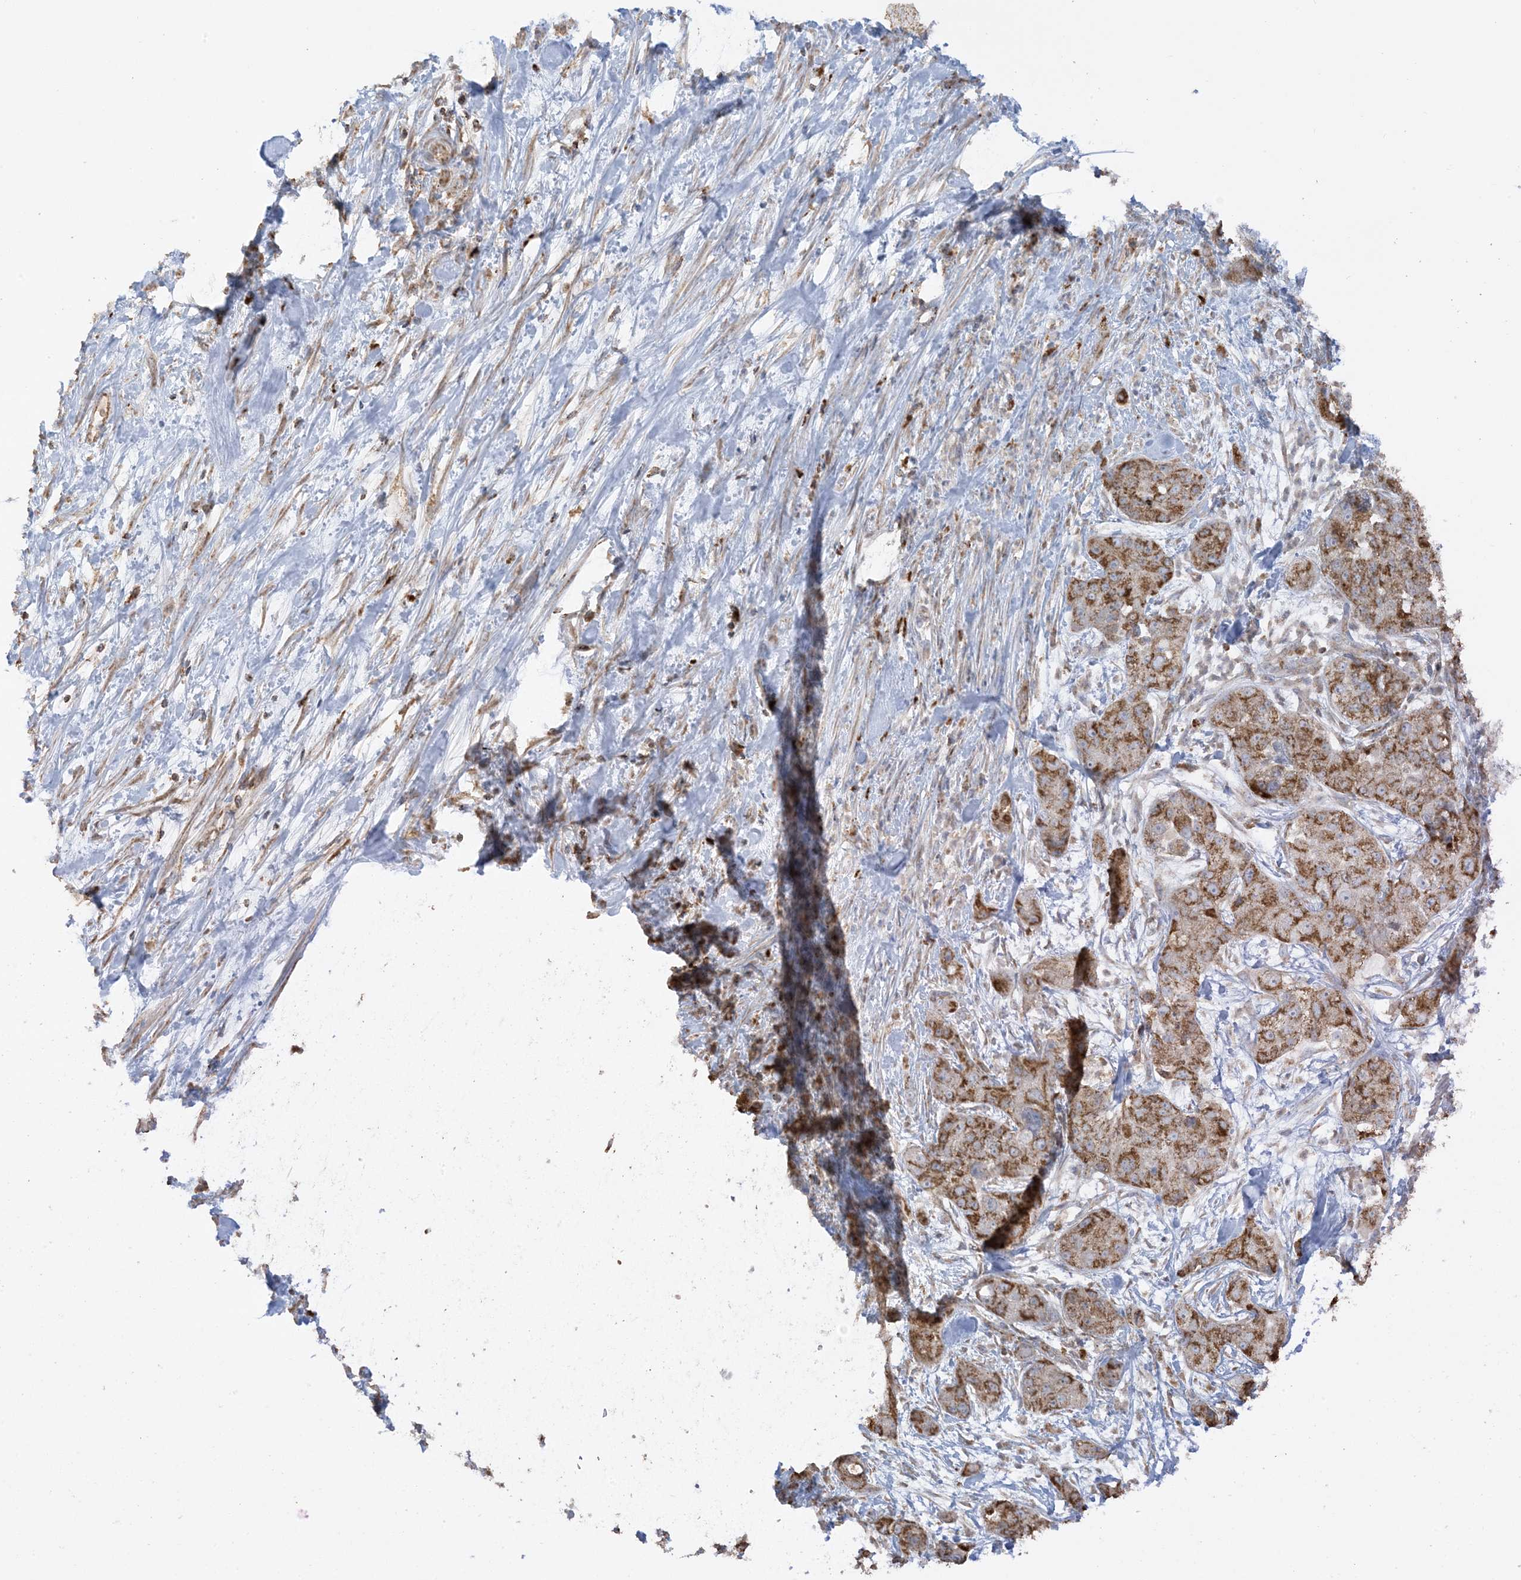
{"staining": {"intensity": "moderate", "quantity": ">75%", "location": "cytoplasmic/membranous"}, "tissue": "pancreatic cancer", "cell_type": "Tumor cells", "image_type": "cancer", "snomed": [{"axis": "morphology", "description": "Adenocarcinoma, NOS"}, {"axis": "topography", "description": "Pancreas"}], "caption": "The histopathology image displays a brown stain indicating the presence of a protein in the cytoplasmic/membranous of tumor cells in pancreatic adenocarcinoma.", "gene": "AGA", "patient": {"sex": "female", "age": 78}}